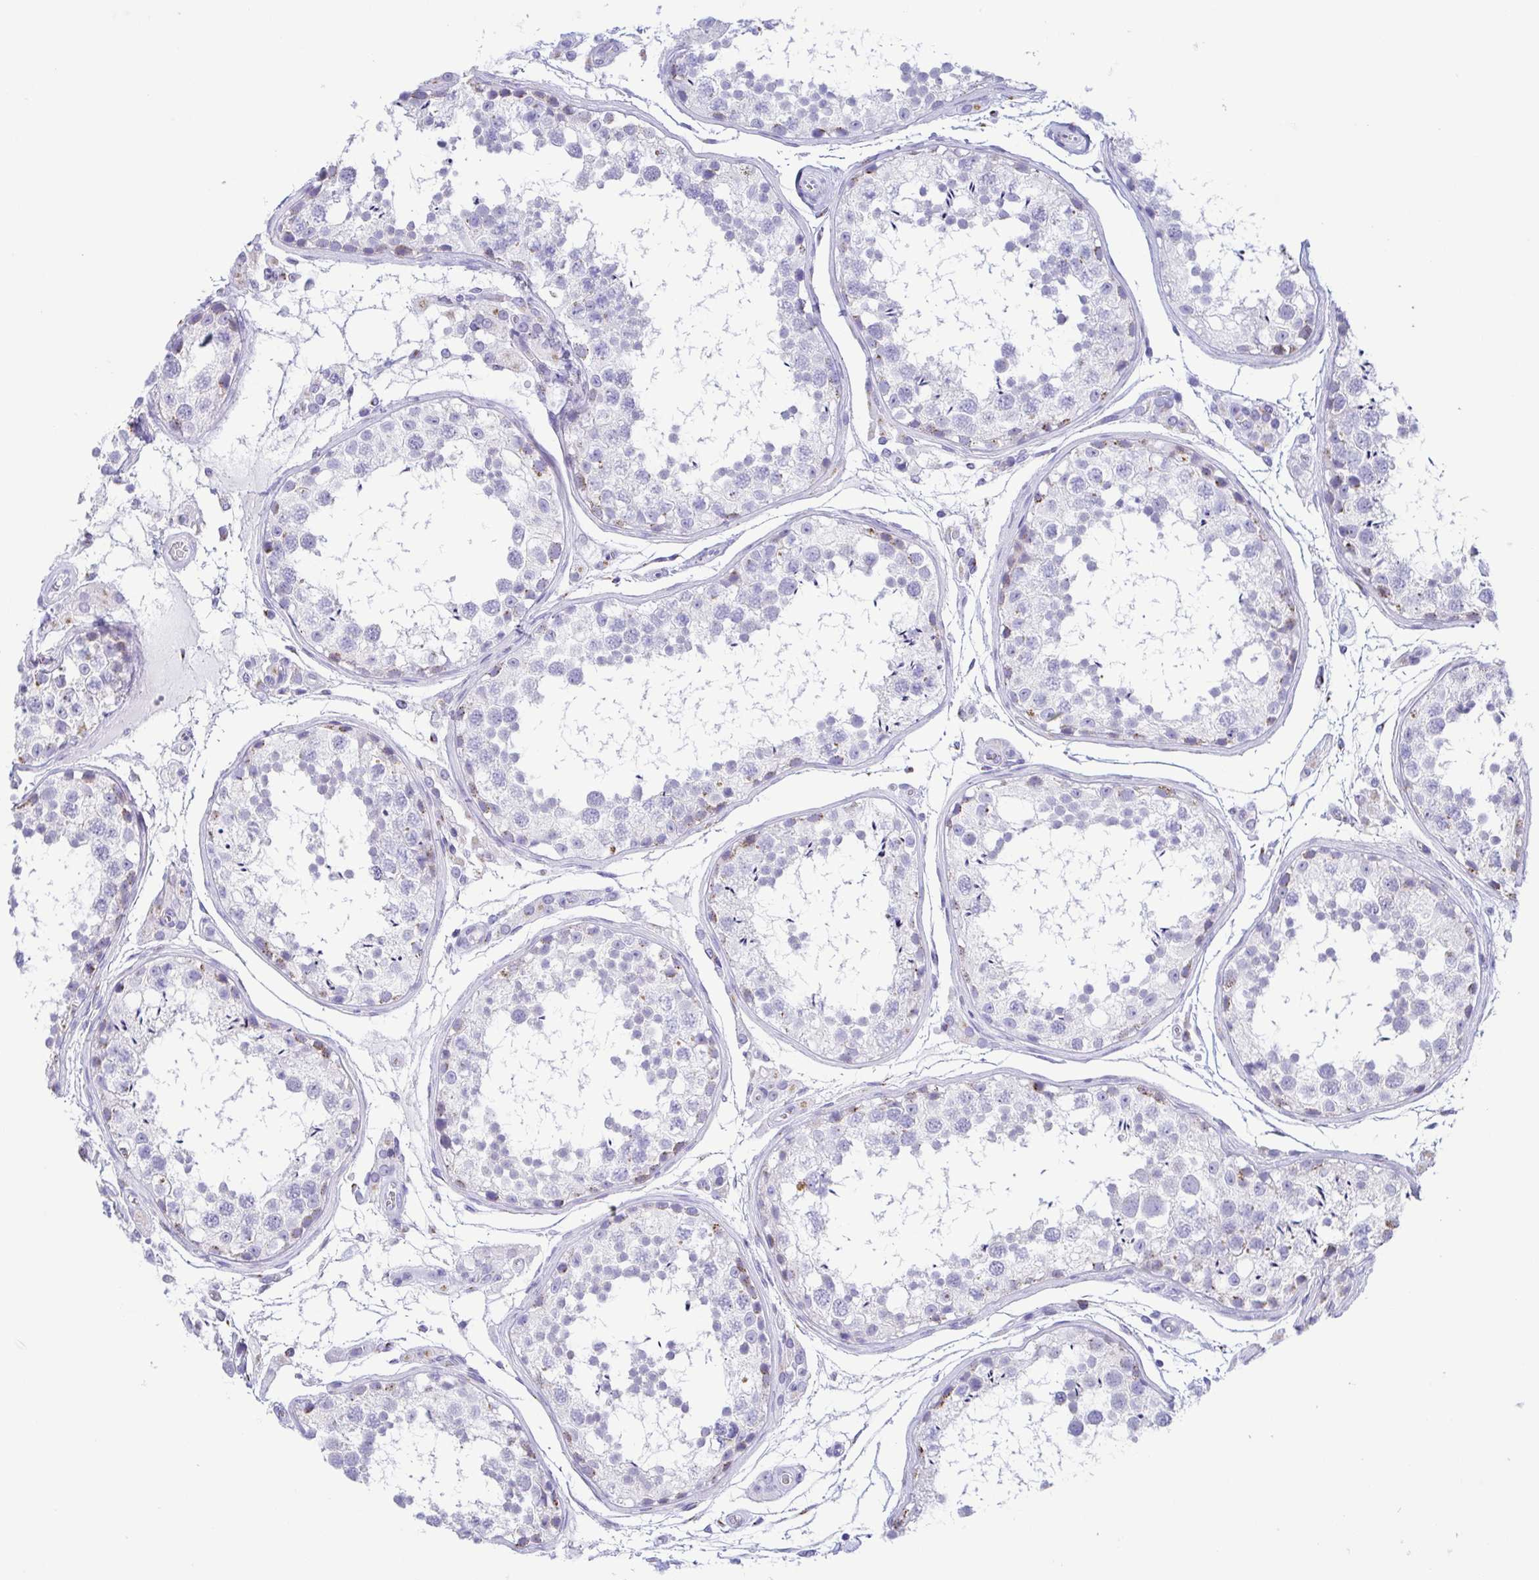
{"staining": {"intensity": "weak", "quantity": "<25%", "location": "cytoplasmic/membranous"}, "tissue": "testis", "cell_type": "Cells in seminiferous ducts", "image_type": "normal", "snomed": [{"axis": "morphology", "description": "Normal tissue, NOS"}, {"axis": "topography", "description": "Testis"}], "caption": "Immunohistochemistry of normal testis shows no staining in cells in seminiferous ducts.", "gene": "SULT1B1", "patient": {"sex": "male", "age": 29}}